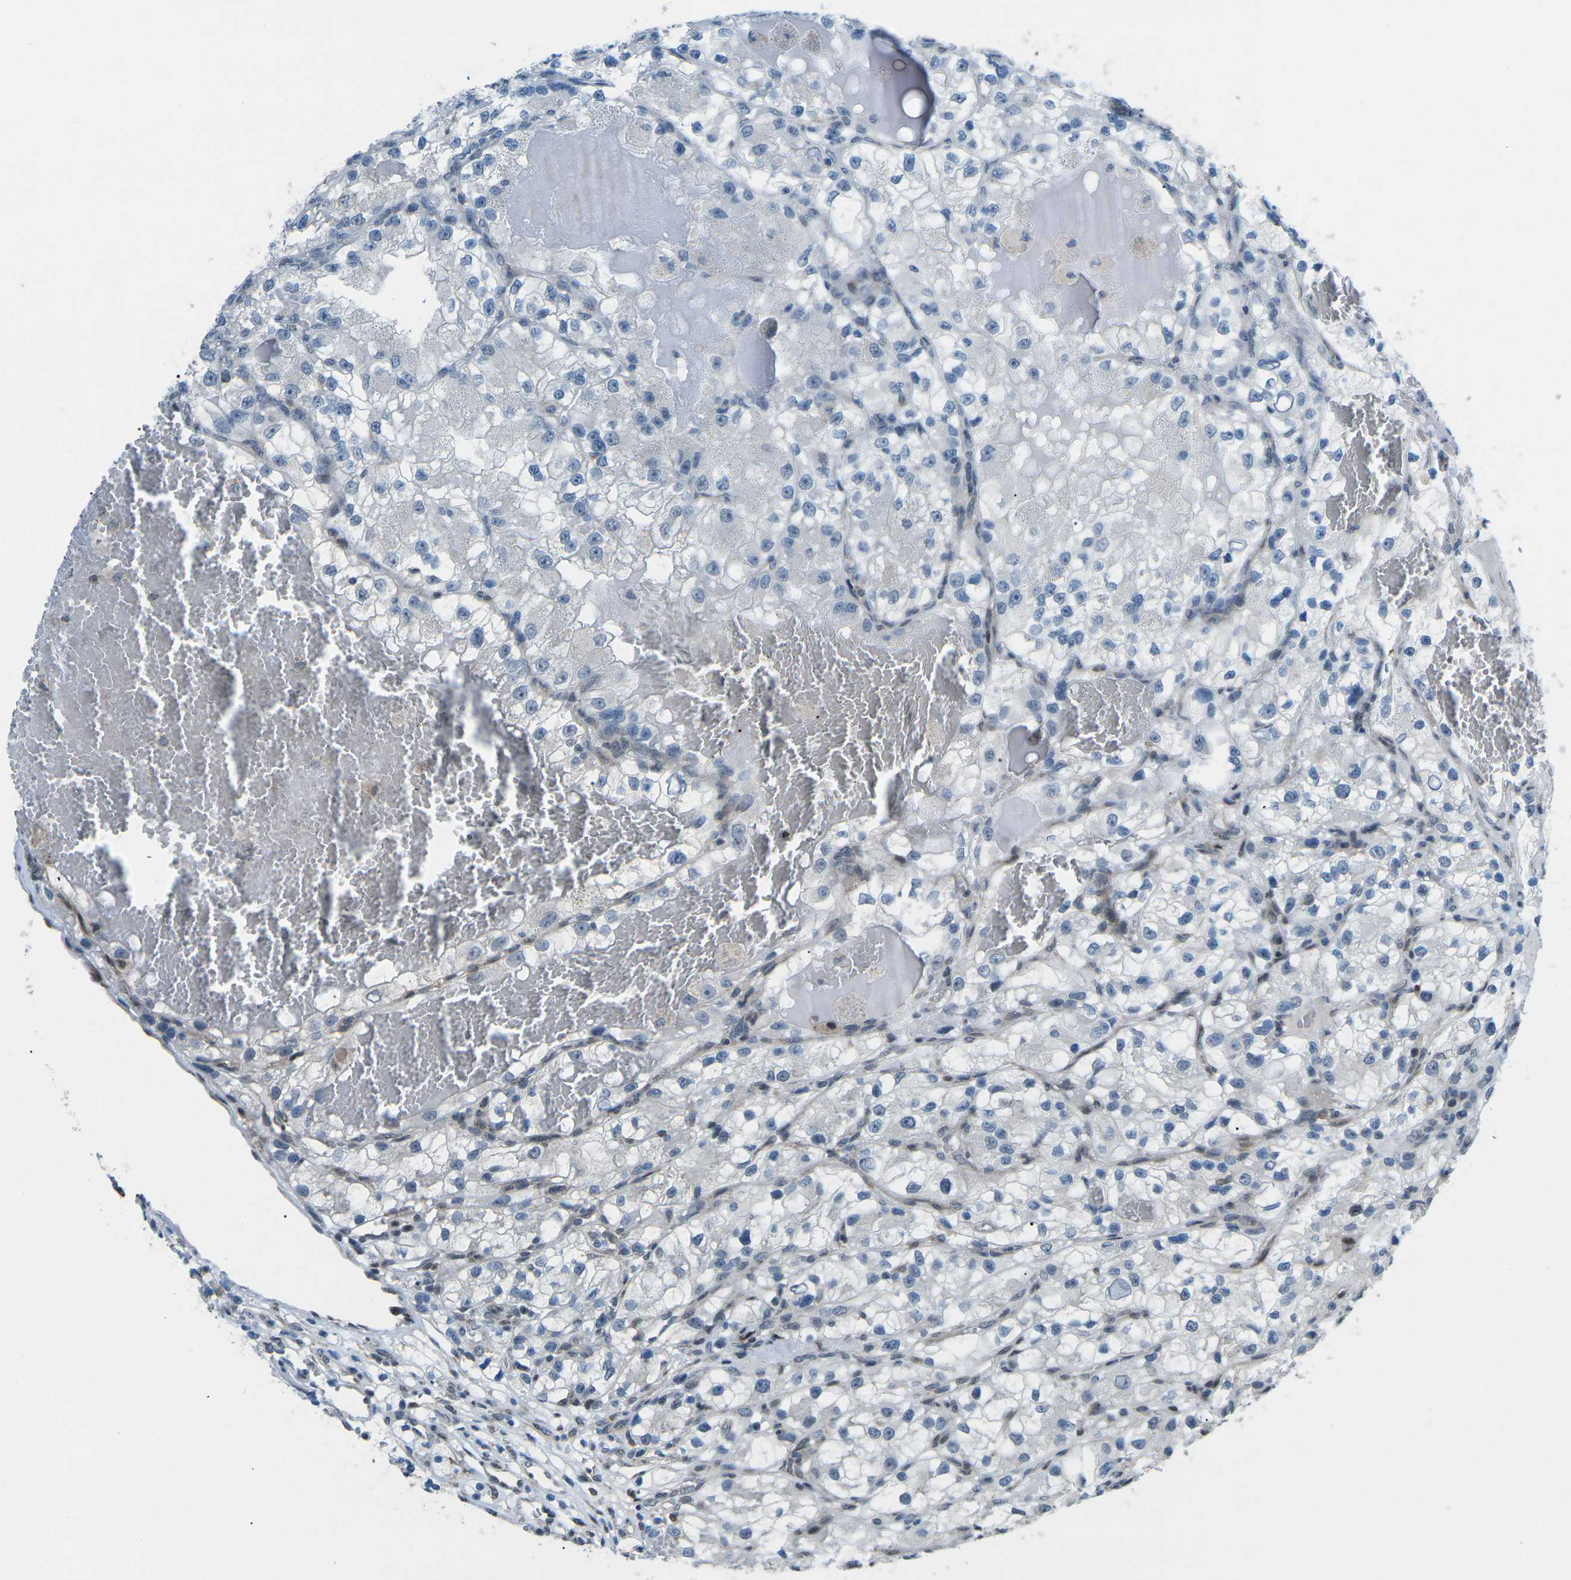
{"staining": {"intensity": "negative", "quantity": "none", "location": "none"}, "tissue": "renal cancer", "cell_type": "Tumor cells", "image_type": "cancer", "snomed": [{"axis": "morphology", "description": "Adenocarcinoma, NOS"}, {"axis": "topography", "description": "Kidney"}], "caption": "This is an immunohistochemistry (IHC) histopathology image of human renal adenocarcinoma. There is no positivity in tumor cells.", "gene": "MBNL1", "patient": {"sex": "female", "age": 57}}